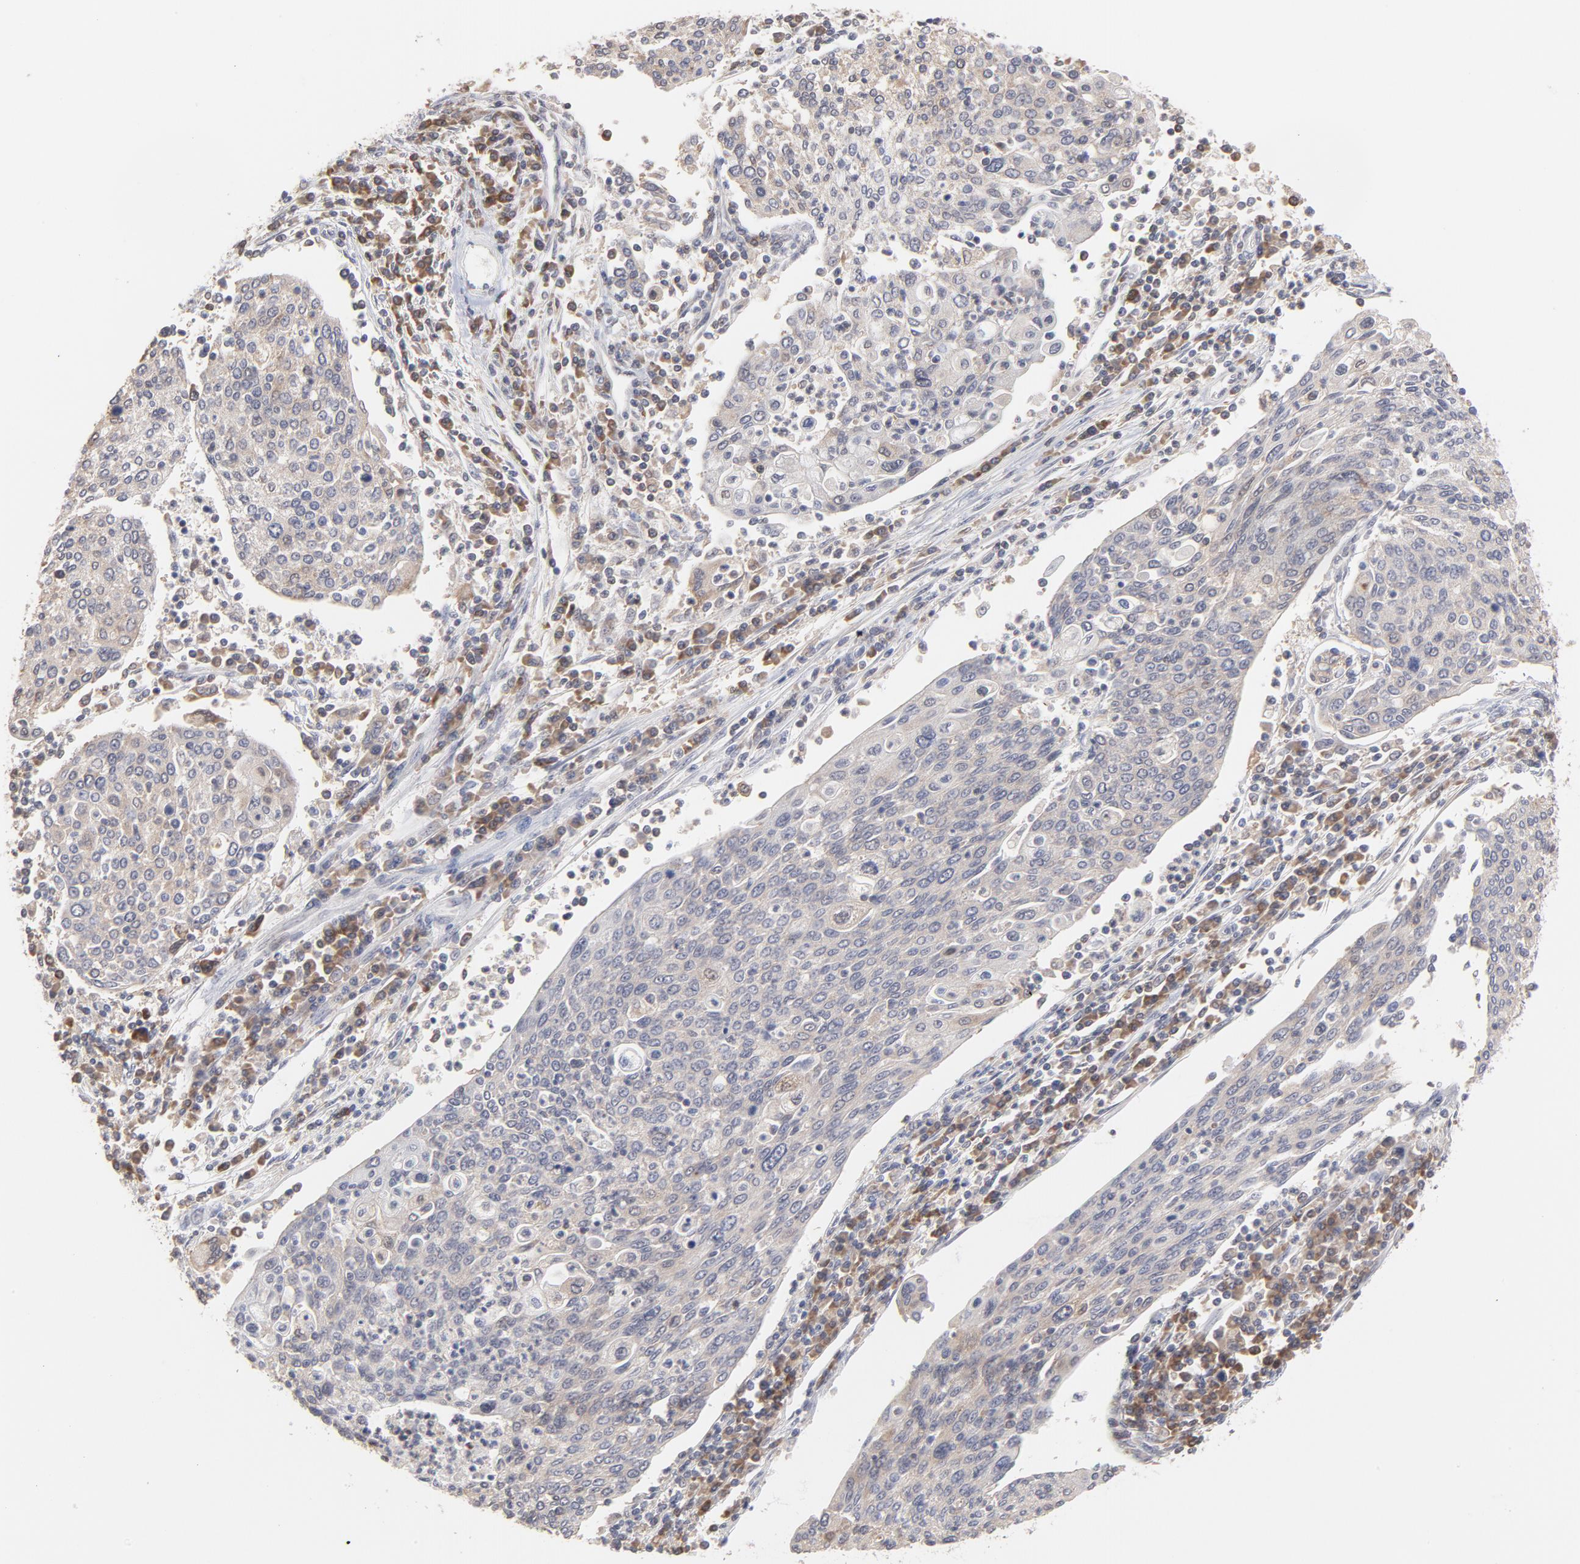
{"staining": {"intensity": "negative", "quantity": "none", "location": "none"}, "tissue": "cervical cancer", "cell_type": "Tumor cells", "image_type": "cancer", "snomed": [{"axis": "morphology", "description": "Squamous cell carcinoma, NOS"}, {"axis": "topography", "description": "Cervix"}], "caption": "Immunohistochemistry histopathology image of neoplastic tissue: human squamous cell carcinoma (cervical) stained with DAB (3,3'-diaminobenzidine) demonstrates no significant protein positivity in tumor cells.", "gene": "OAS1", "patient": {"sex": "female", "age": 40}}